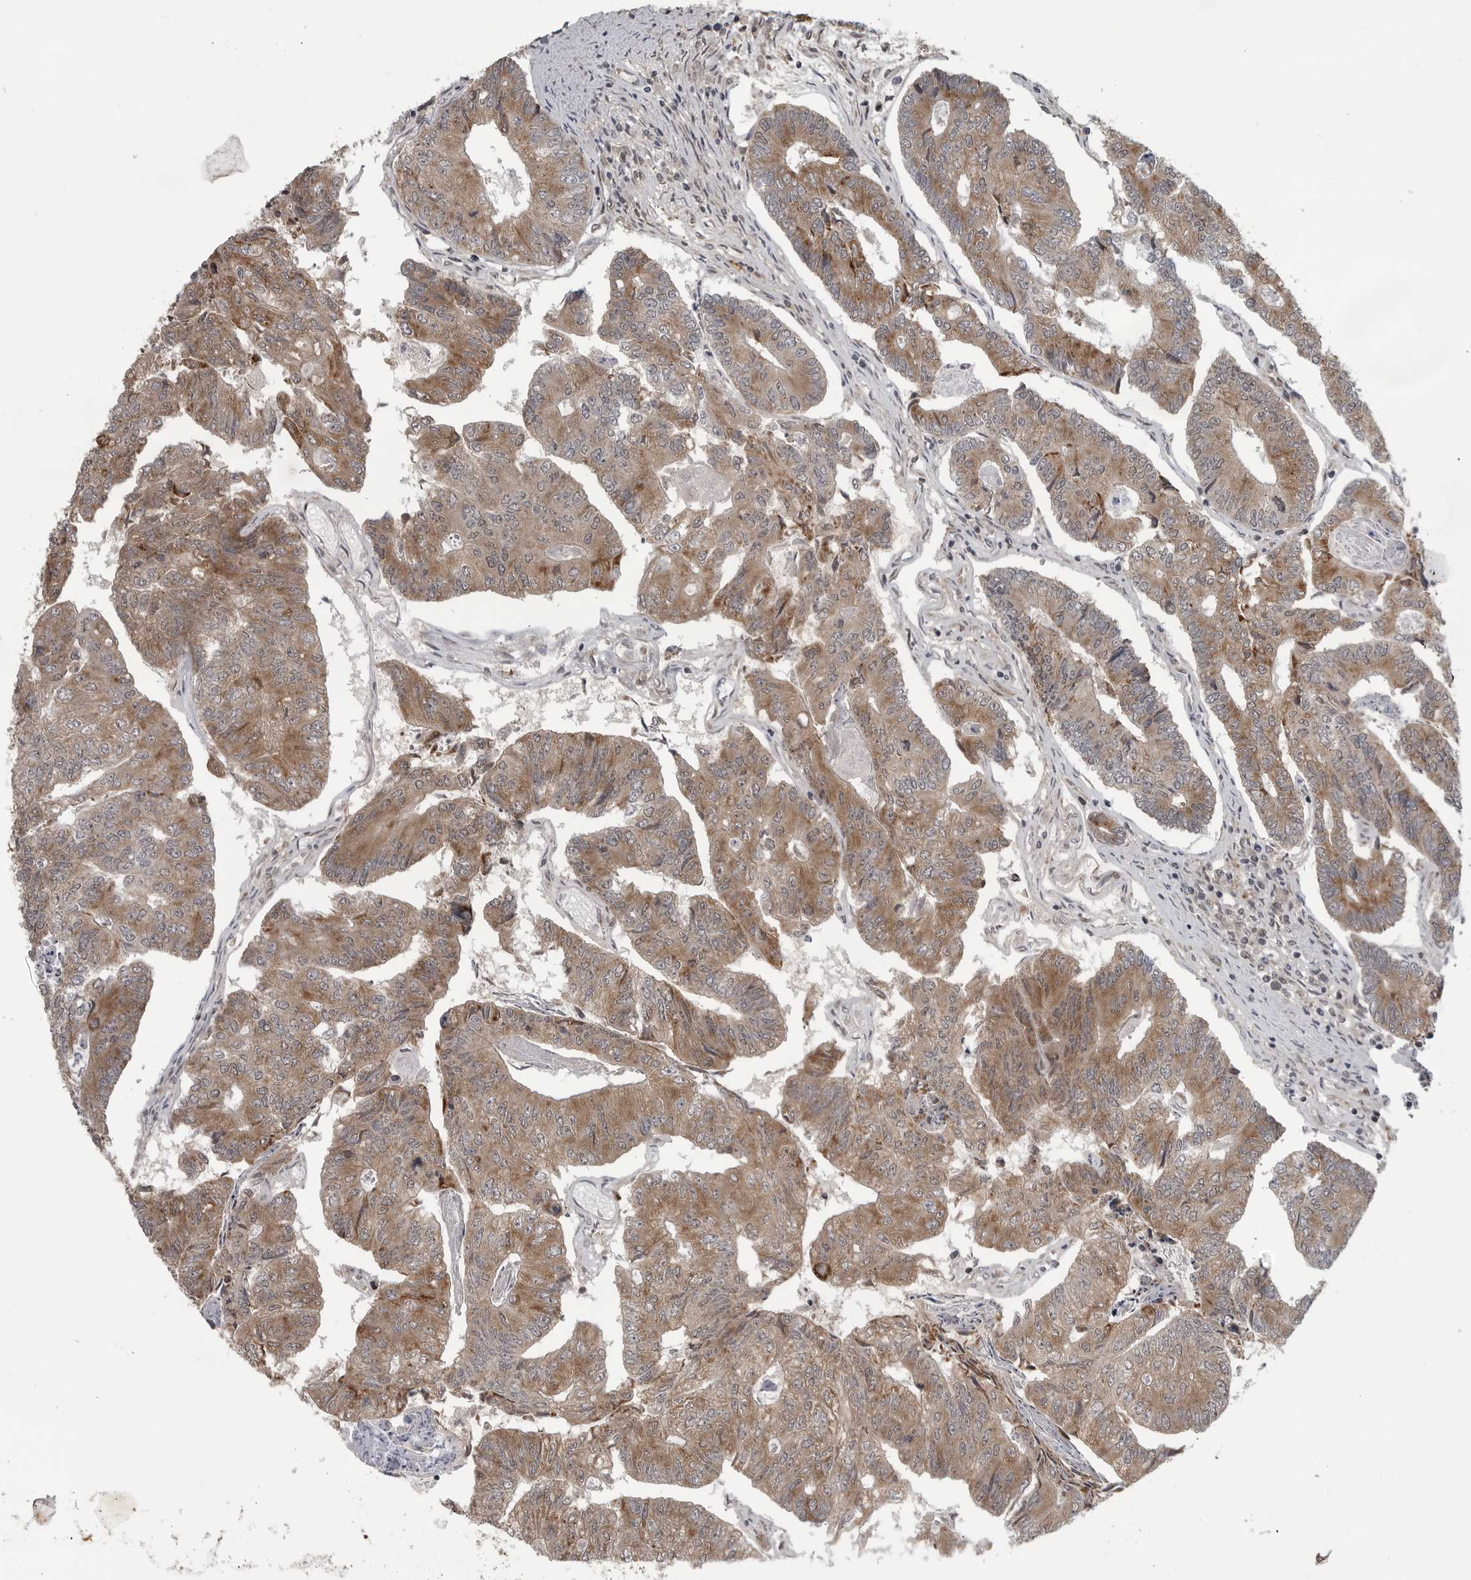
{"staining": {"intensity": "moderate", "quantity": ">75%", "location": "cytoplasmic/membranous"}, "tissue": "colorectal cancer", "cell_type": "Tumor cells", "image_type": "cancer", "snomed": [{"axis": "morphology", "description": "Adenocarcinoma, NOS"}, {"axis": "topography", "description": "Colon"}], "caption": "High-power microscopy captured an immunohistochemistry image of colorectal cancer, revealing moderate cytoplasmic/membranous positivity in approximately >75% of tumor cells. The protein of interest is shown in brown color, while the nuclei are stained blue.", "gene": "FAAP100", "patient": {"sex": "female", "age": 67}}